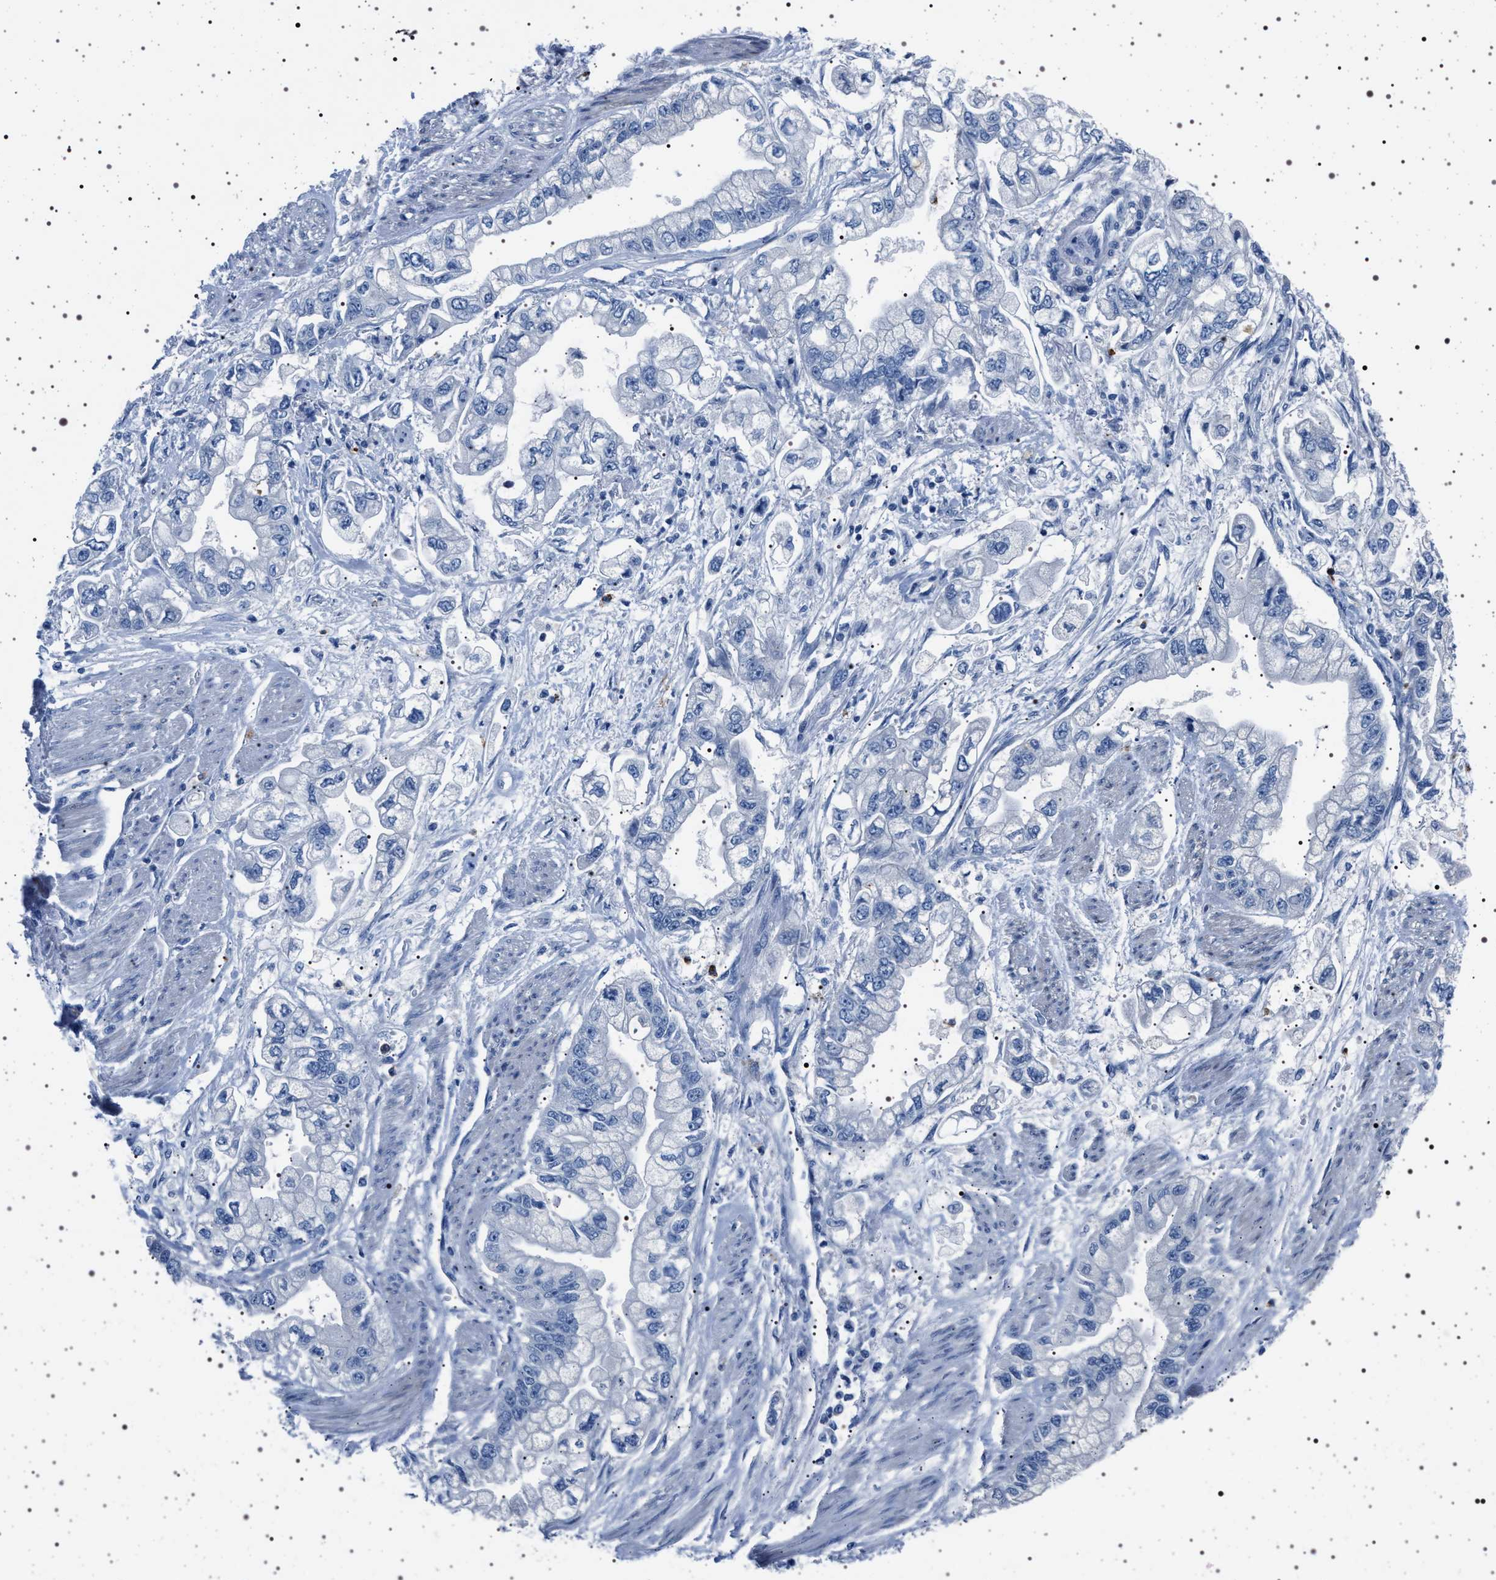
{"staining": {"intensity": "negative", "quantity": "none", "location": "none"}, "tissue": "stomach cancer", "cell_type": "Tumor cells", "image_type": "cancer", "snomed": [{"axis": "morphology", "description": "Normal tissue, NOS"}, {"axis": "morphology", "description": "Adenocarcinoma, NOS"}, {"axis": "topography", "description": "Stomach"}], "caption": "Protein analysis of stomach cancer (adenocarcinoma) exhibits no significant expression in tumor cells.", "gene": "NAT9", "patient": {"sex": "male", "age": 62}}